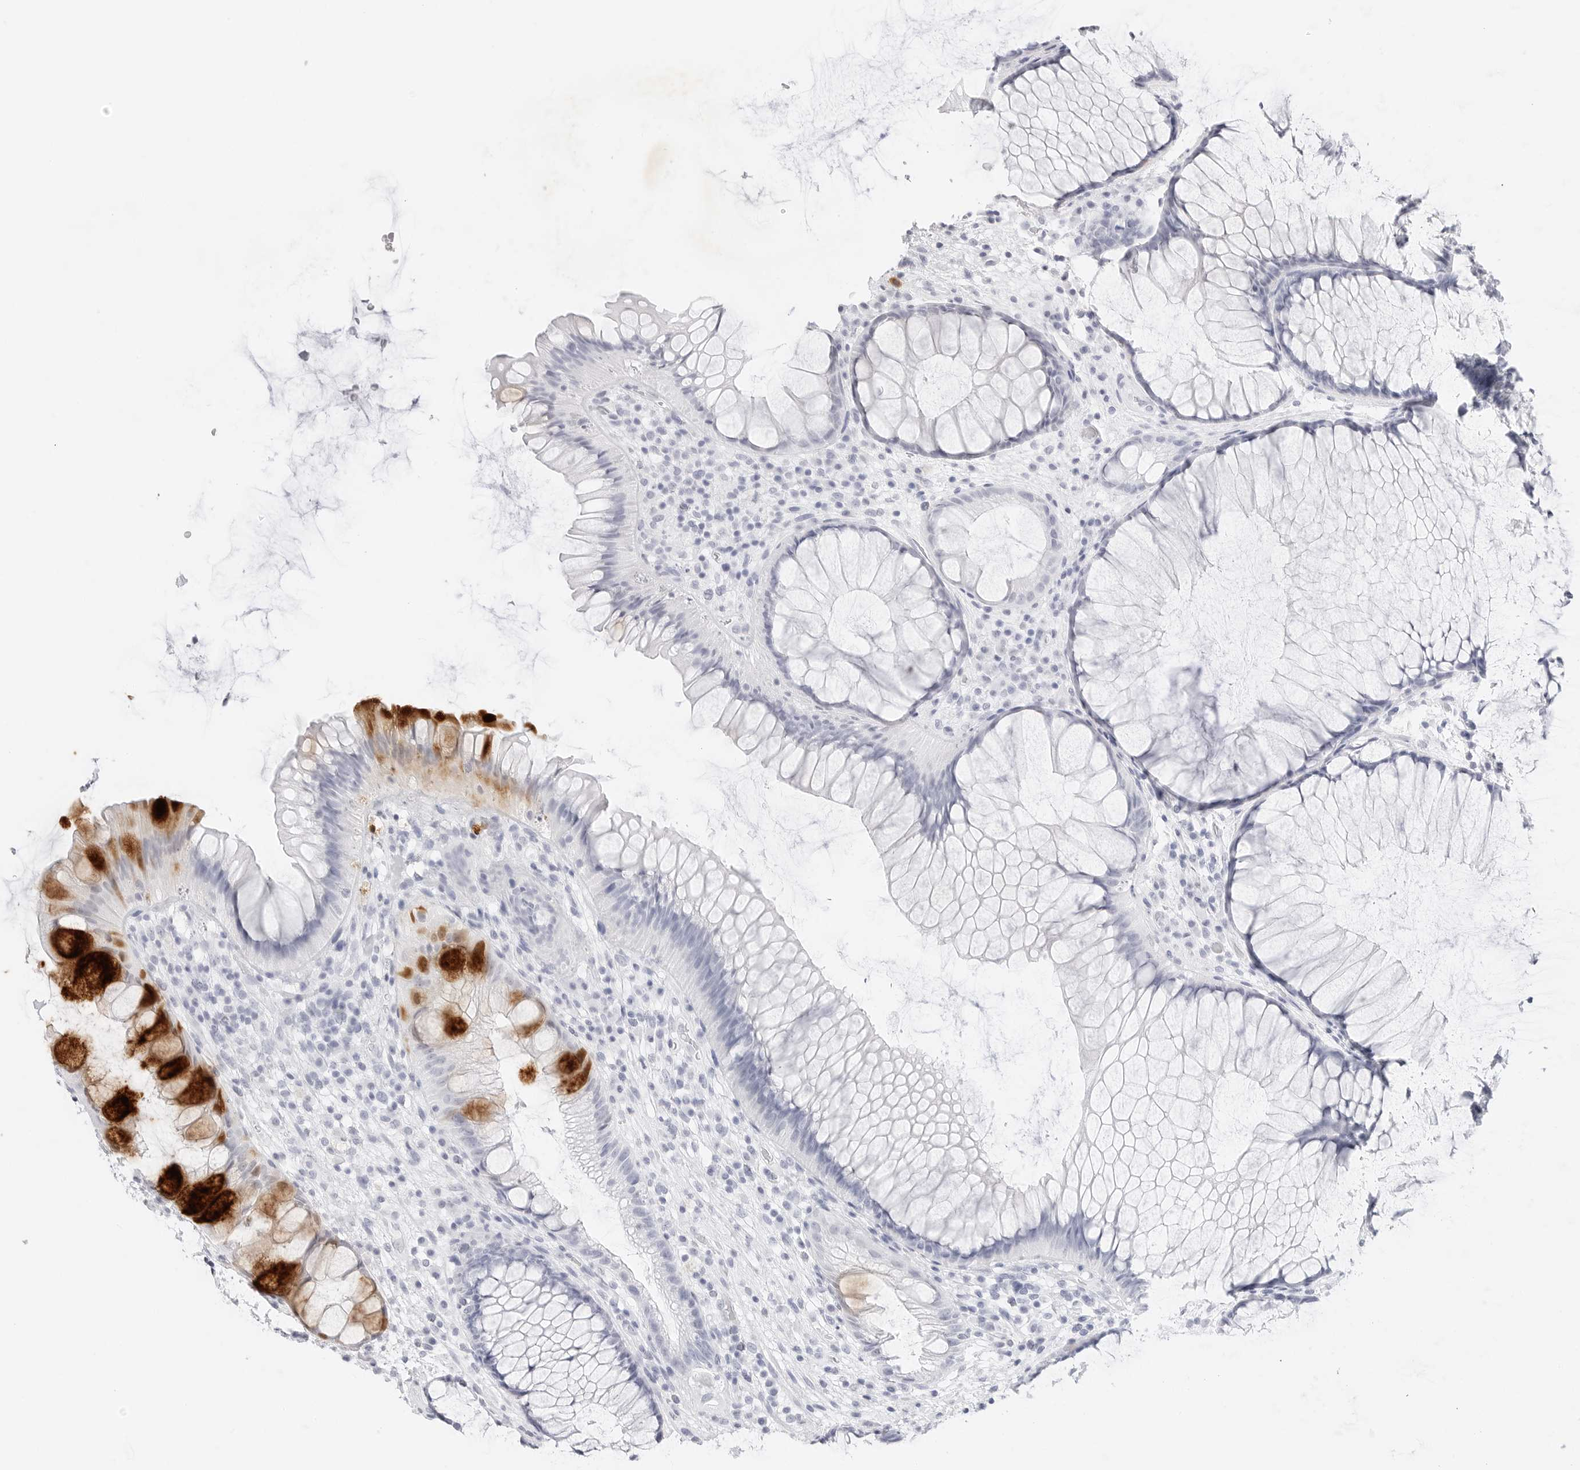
{"staining": {"intensity": "strong", "quantity": "<25%", "location": "cytoplasmic/membranous"}, "tissue": "rectum", "cell_type": "Glandular cells", "image_type": "normal", "snomed": [{"axis": "morphology", "description": "Normal tissue, NOS"}, {"axis": "topography", "description": "Rectum"}], "caption": "This histopathology image displays immunohistochemistry (IHC) staining of unremarkable rectum, with medium strong cytoplasmic/membranous expression in approximately <25% of glandular cells.", "gene": "TFF2", "patient": {"sex": "male", "age": 51}}